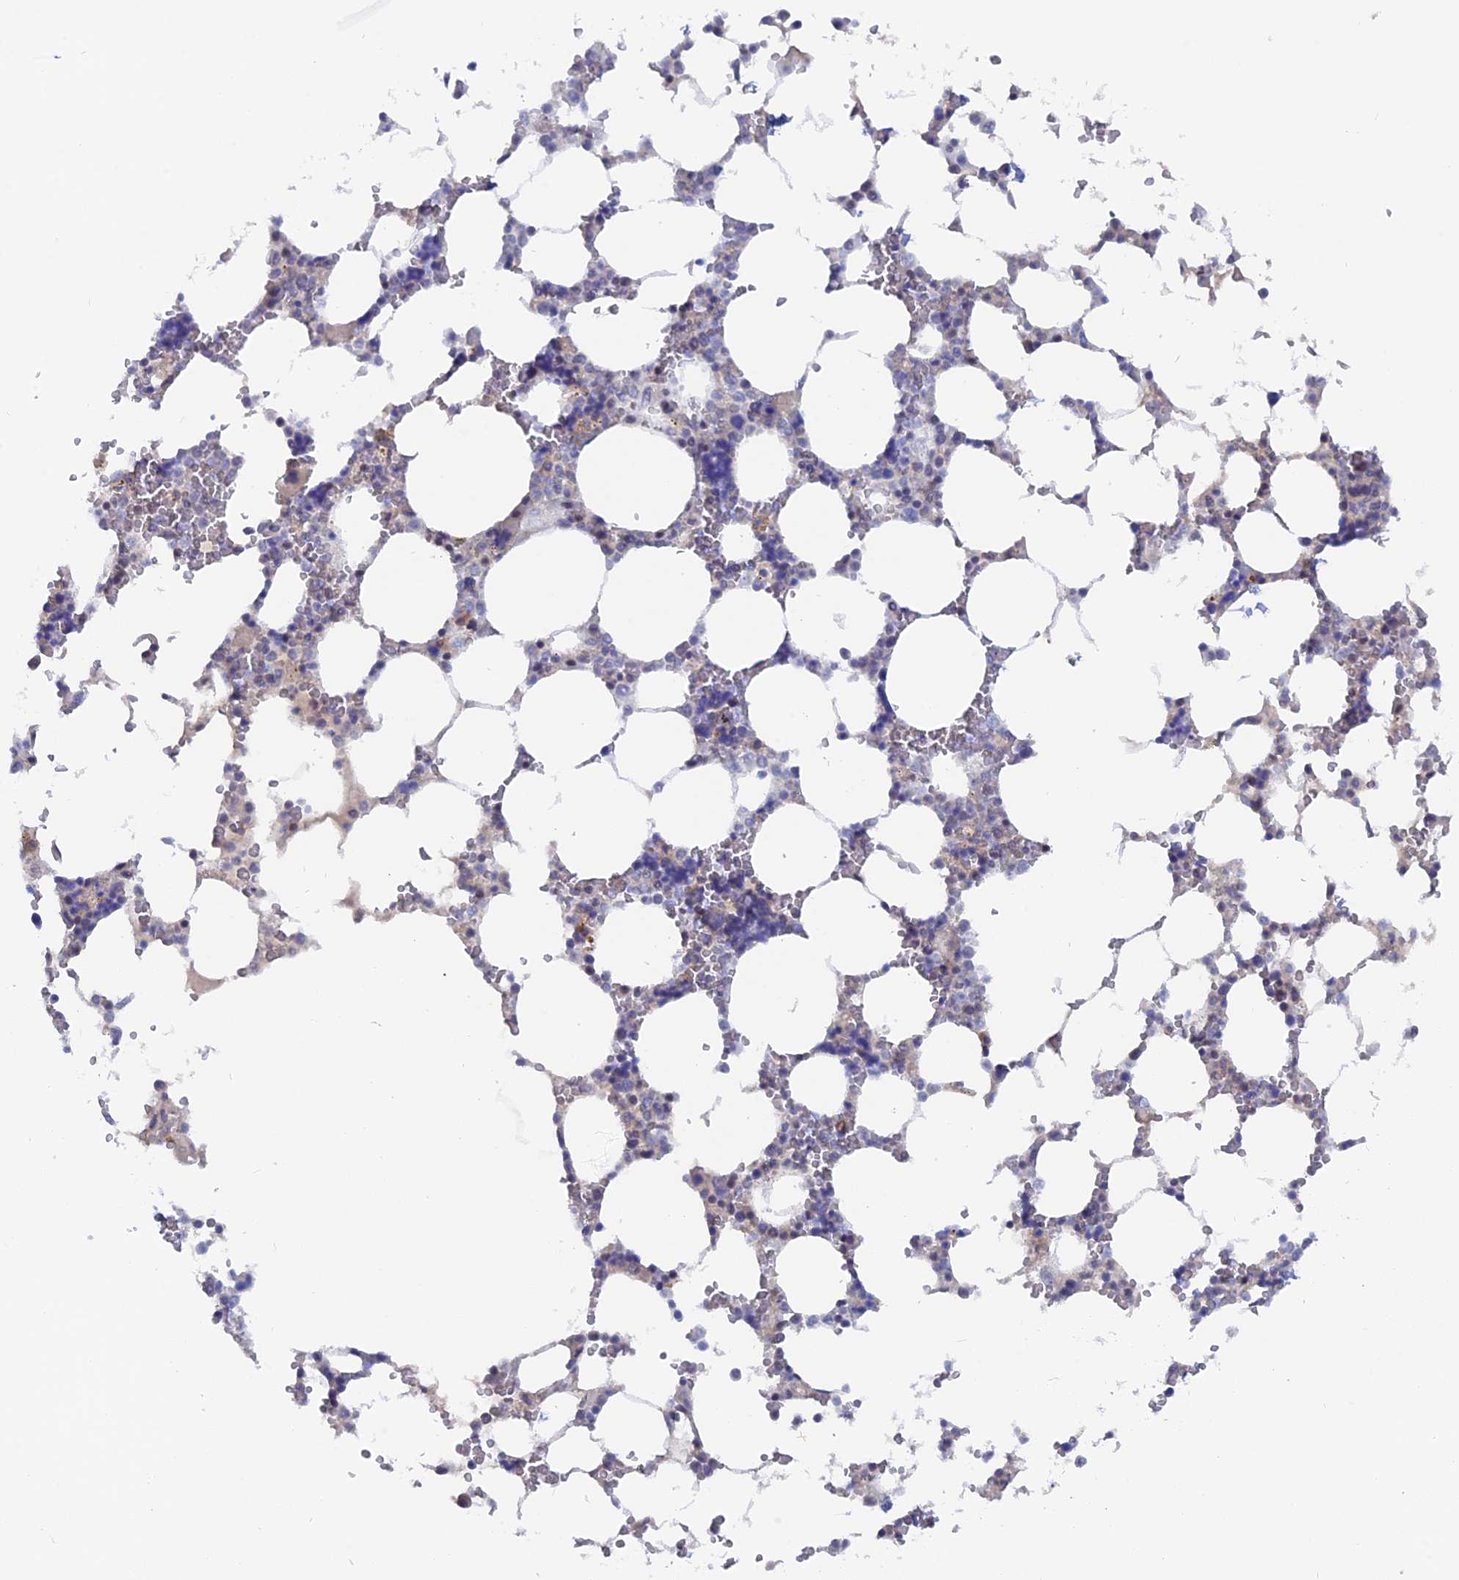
{"staining": {"intensity": "negative", "quantity": "none", "location": "none"}, "tissue": "bone marrow", "cell_type": "Hematopoietic cells", "image_type": "normal", "snomed": [{"axis": "morphology", "description": "Normal tissue, NOS"}, {"axis": "topography", "description": "Bone marrow"}], "caption": "Histopathology image shows no significant protein staining in hematopoietic cells of normal bone marrow. (Stains: DAB (3,3'-diaminobenzidine) immunohistochemistry (IHC) with hematoxylin counter stain, Microscopy: brightfield microscopy at high magnification).", "gene": "BRD2", "patient": {"sex": "male", "age": 64}}